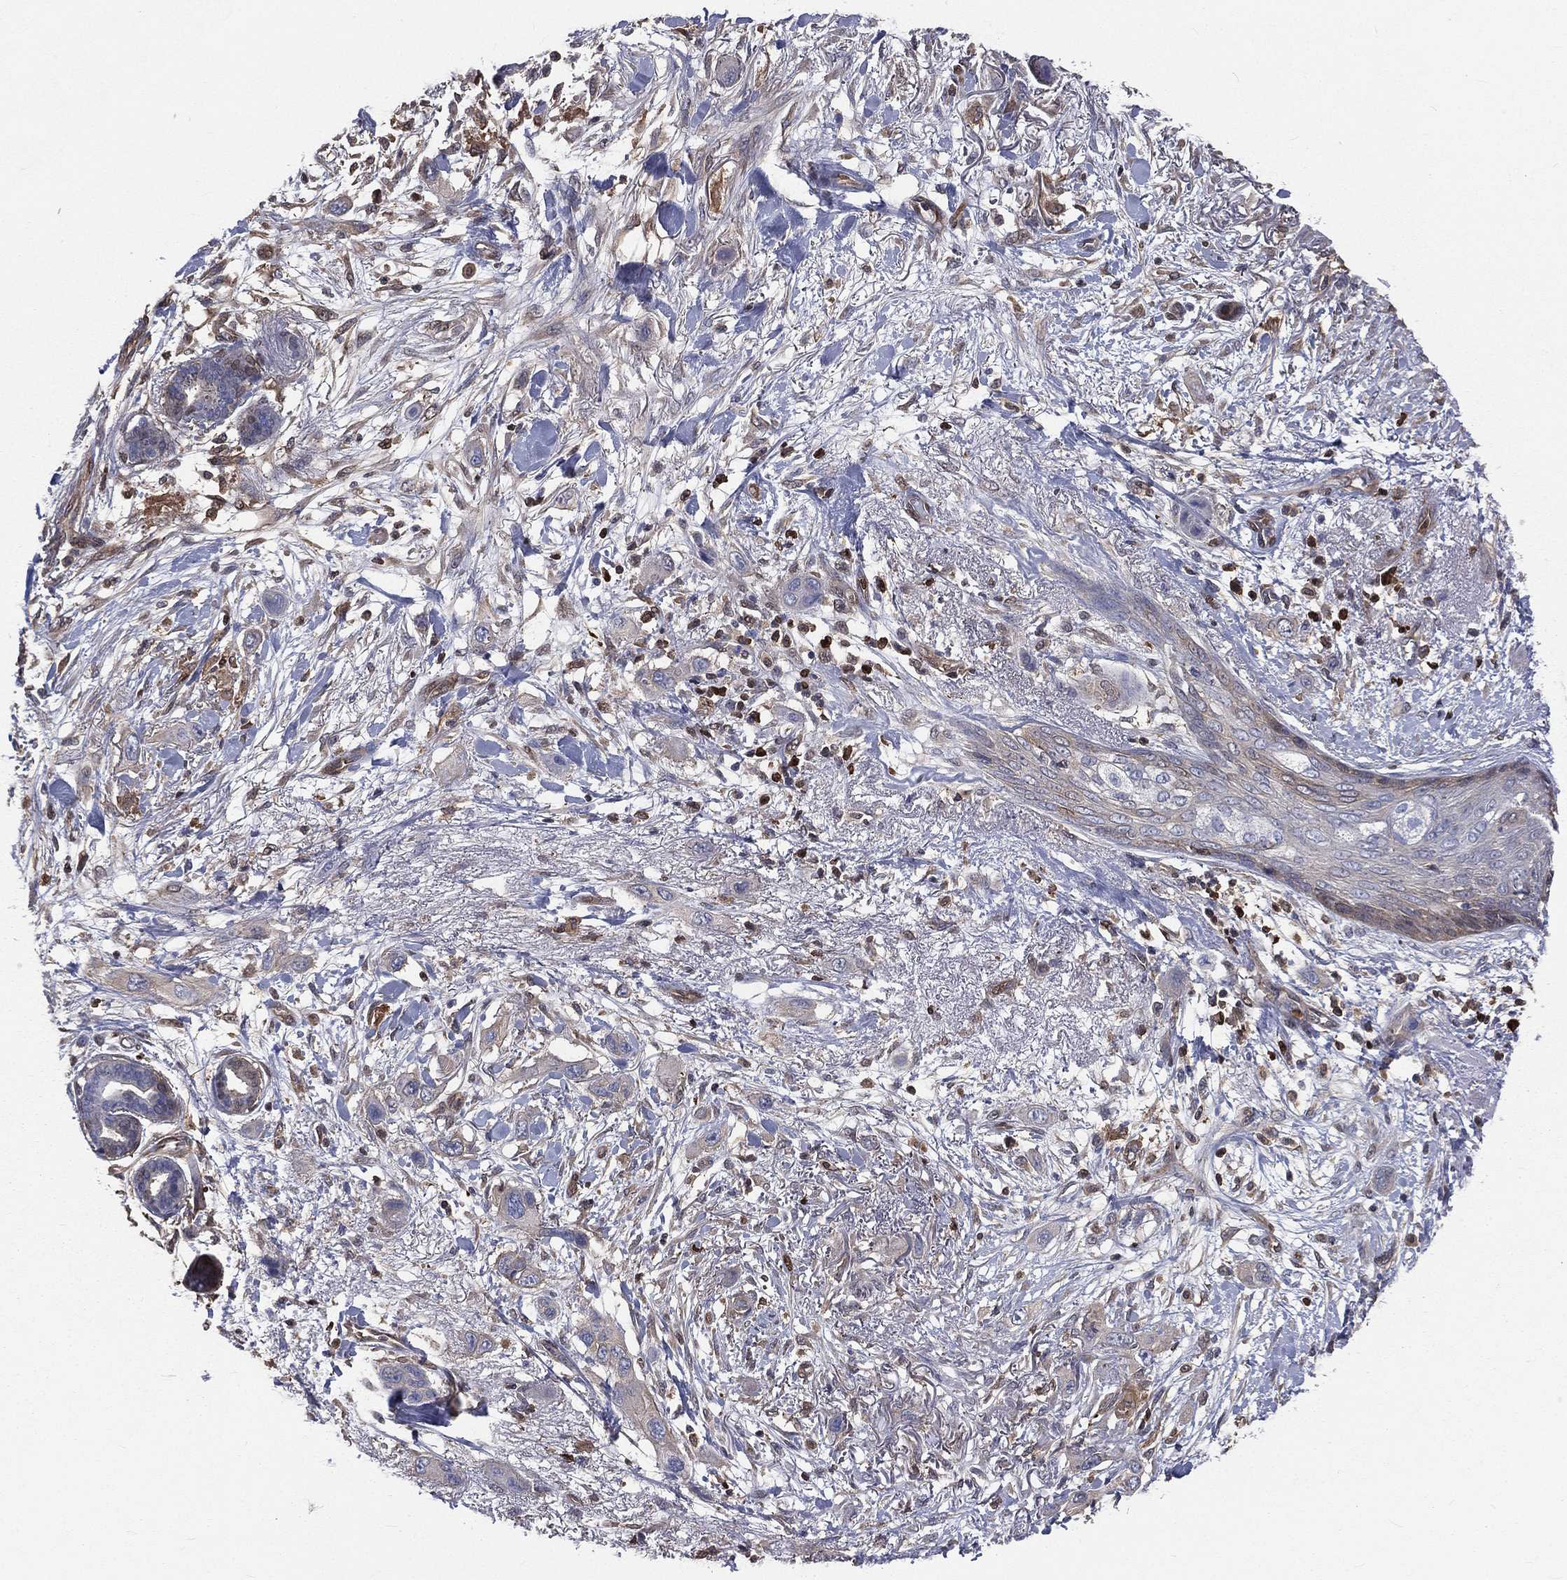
{"staining": {"intensity": "negative", "quantity": "none", "location": "none"}, "tissue": "skin cancer", "cell_type": "Tumor cells", "image_type": "cancer", "snomed": [{"axis": "morphology", "description": "Squamous cell carcinoma, NOS"}, {"axis": "topography", "description": "Skin"}], "caption": "Squamous cell carcinoma (skin) was stained to show a protein in brown. There is no significant expression in tumor cells.", "gene": "TBC1D2", "patient": {"sex": "male", "age": 79}}